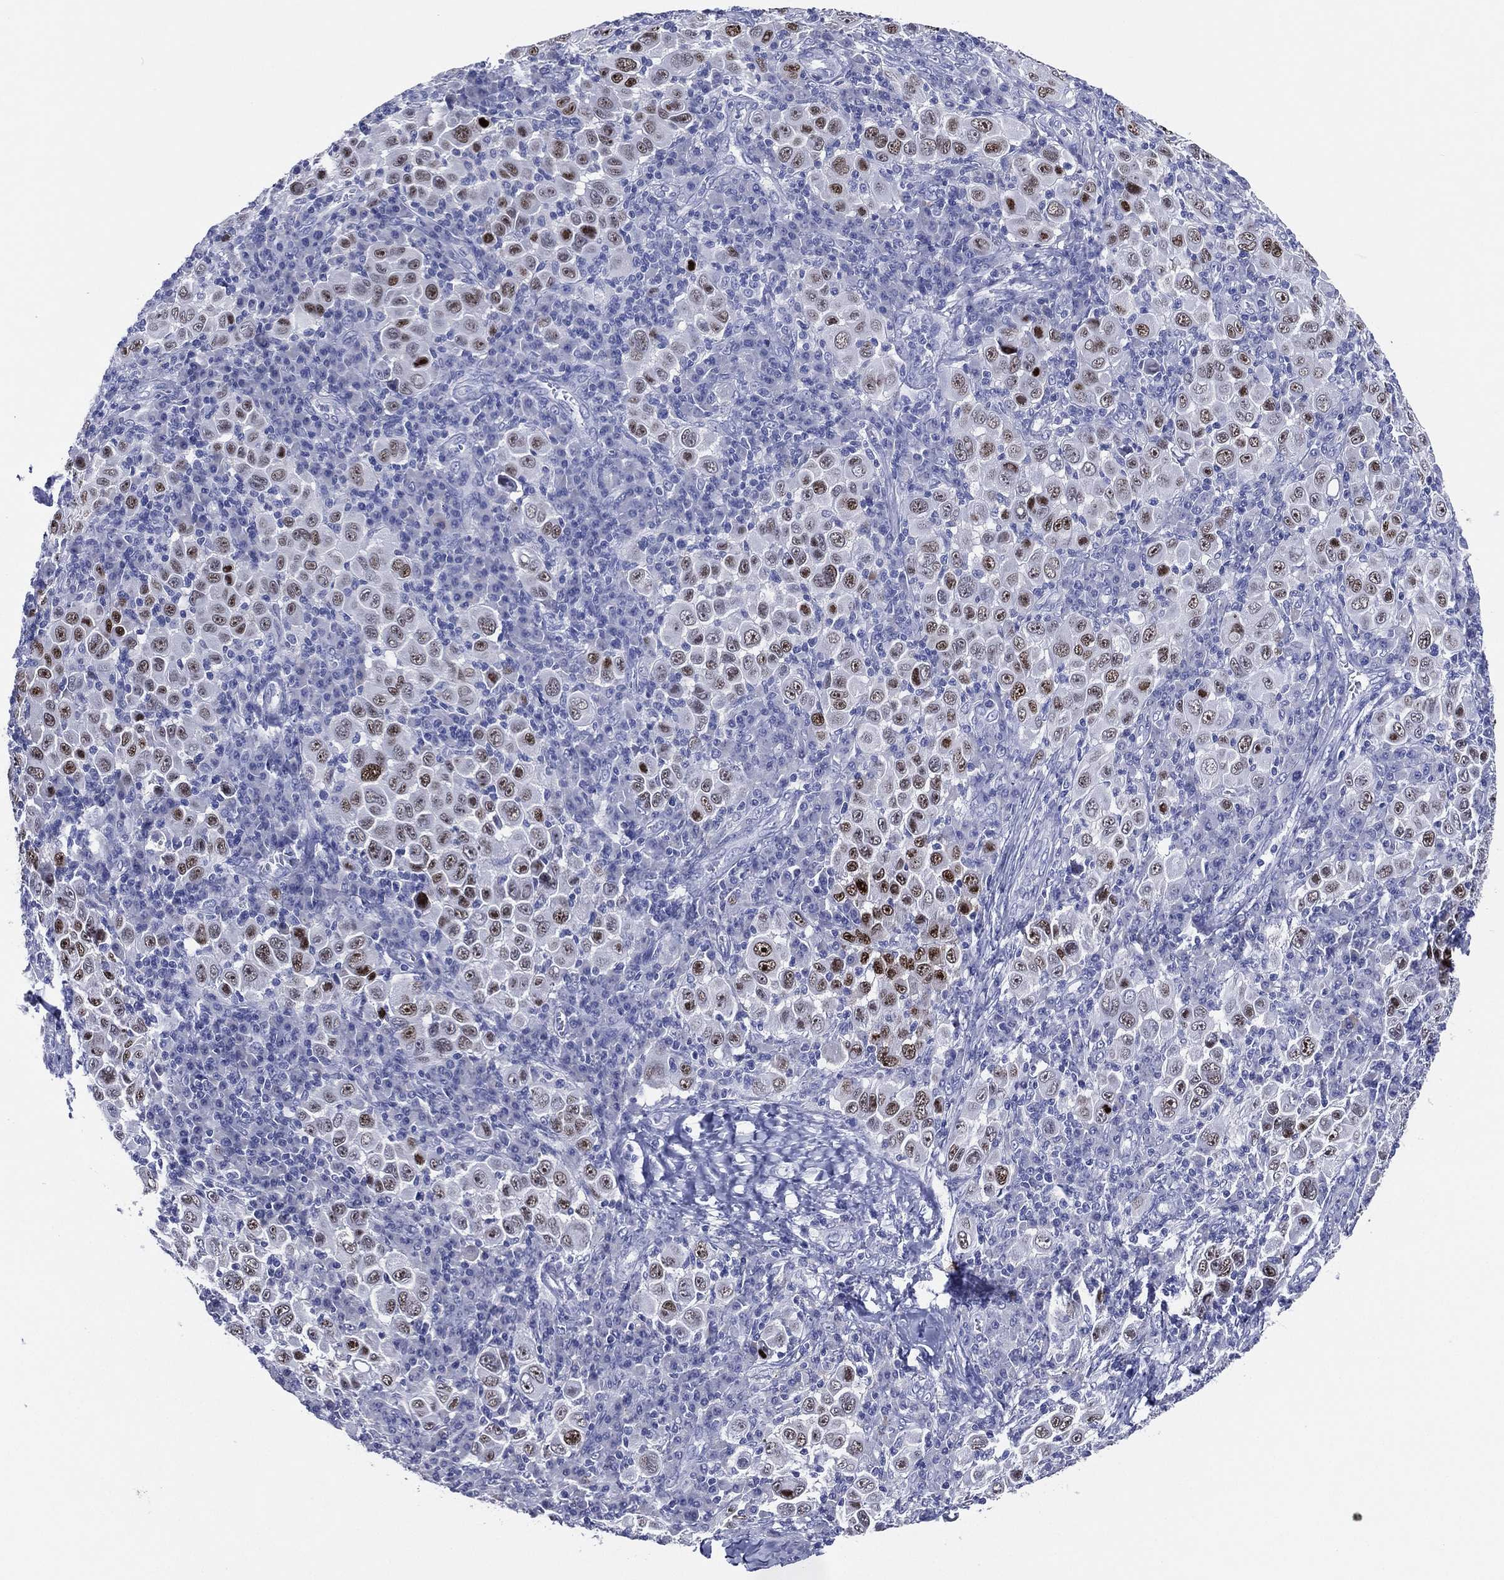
{"staining": {"intensity": "strong", "quantity": "<25%", "location": "nuclear"}, "tissue": "melanoma", "cell_type": "Tumor cells", "image_type": "cancer", "snomed": [{"axis": "morphology", "description": "Malignant melanoma, NOS"}, {"axis": "topography", "description": "Skin"}], "caption": "A histopathology image of malignant melanoma stained for a protein displays strong nuclear brown staining in tumor cells.", "gene": "TFAP2A", "patient": {"sex": "female", "age": 57}}